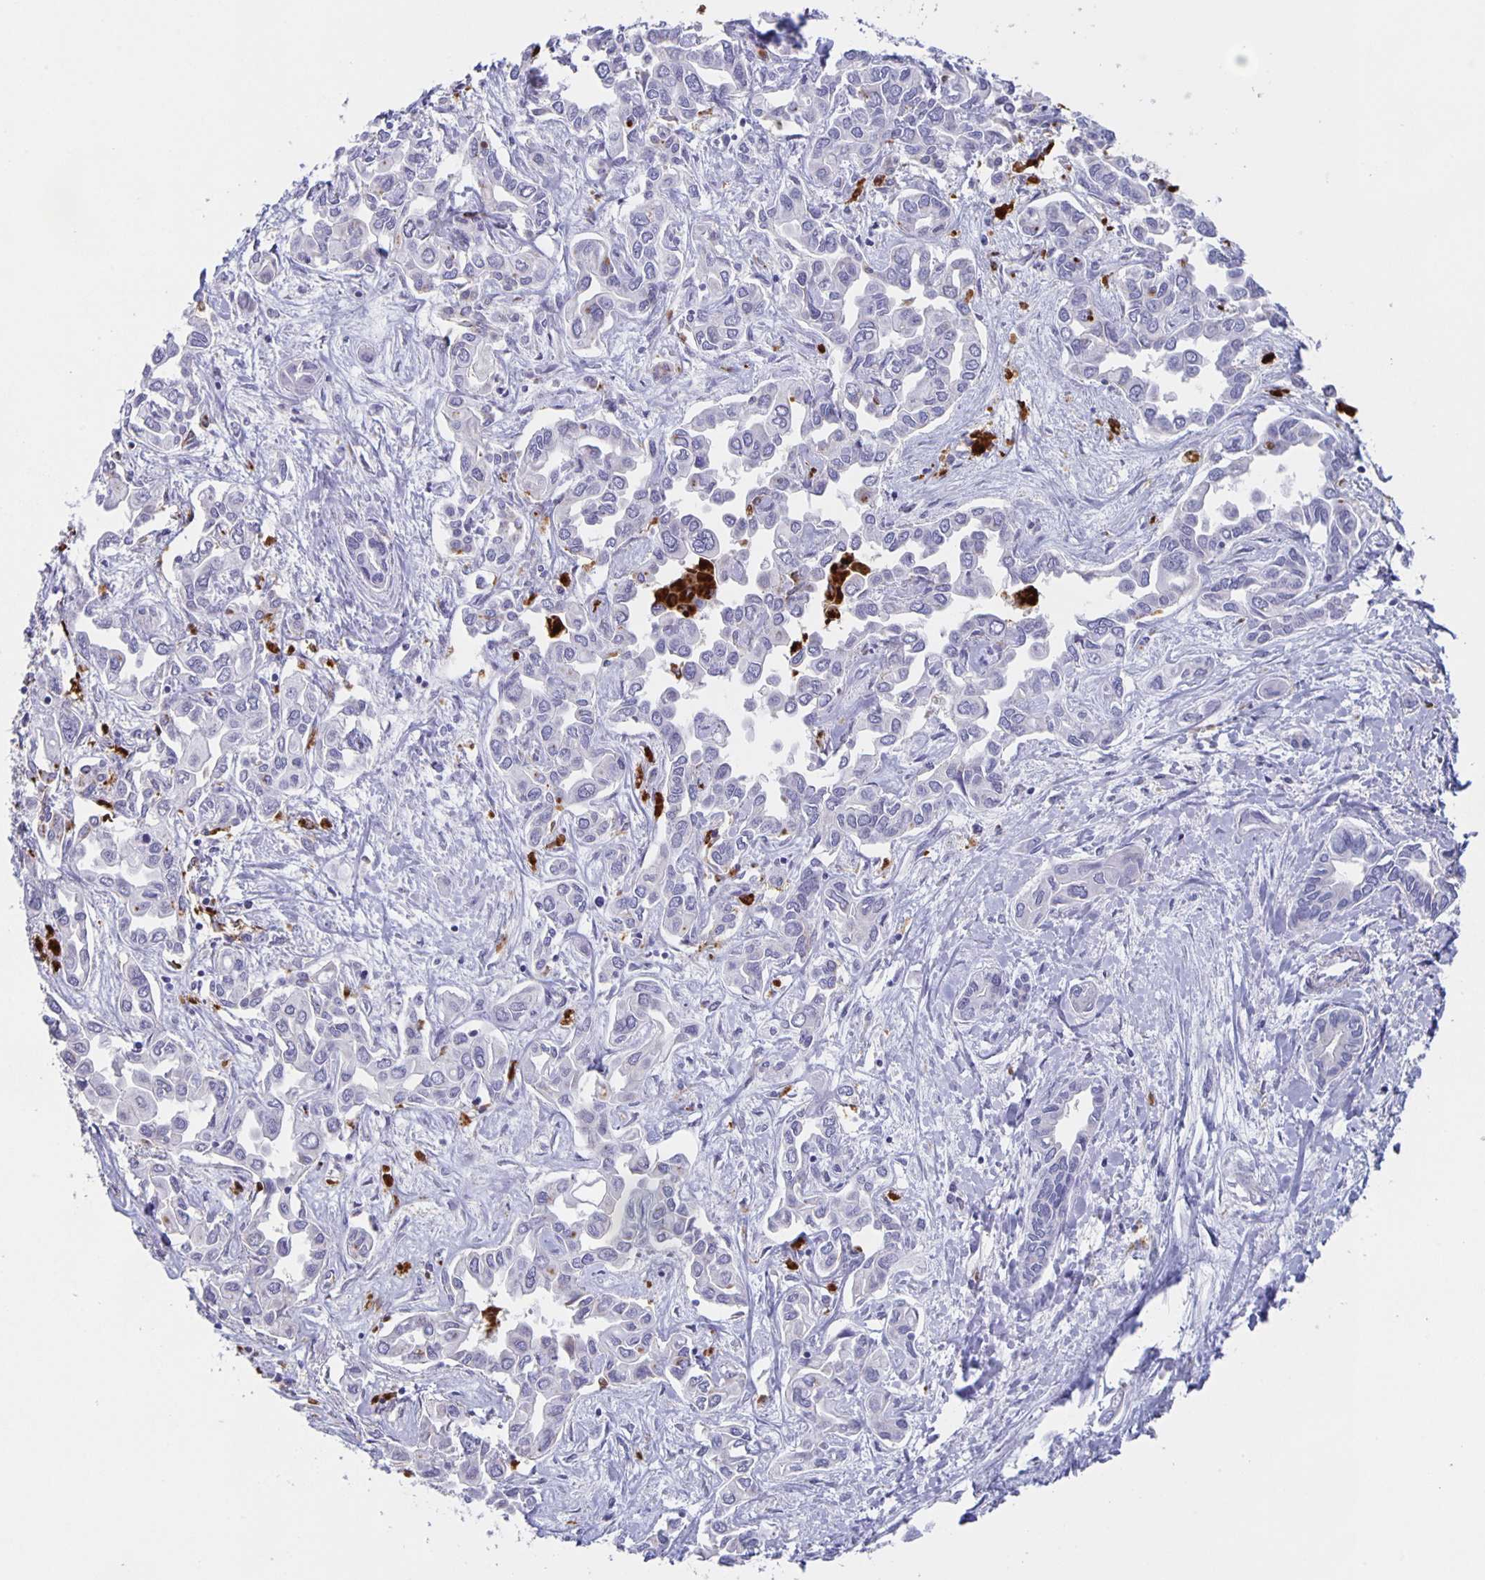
{"staining": {"intensity": "negative", "quantity": "none", "location": "none"}, "tissue": "liver cancer", "cell_type": "Tumor cells", "image_type": "cancer", "snomed": [{"axis": "morphology", "description": "Cholangiocarcinoma"}, {"axis": "topography", "description": "Liver"}], "caption": "Protein analysis of liver cancer (cholangiocarcinoma) reveals no significant staining in tumor cells.", "gene": "LIPA", "patient": {"sex": "female", "age": 64}}